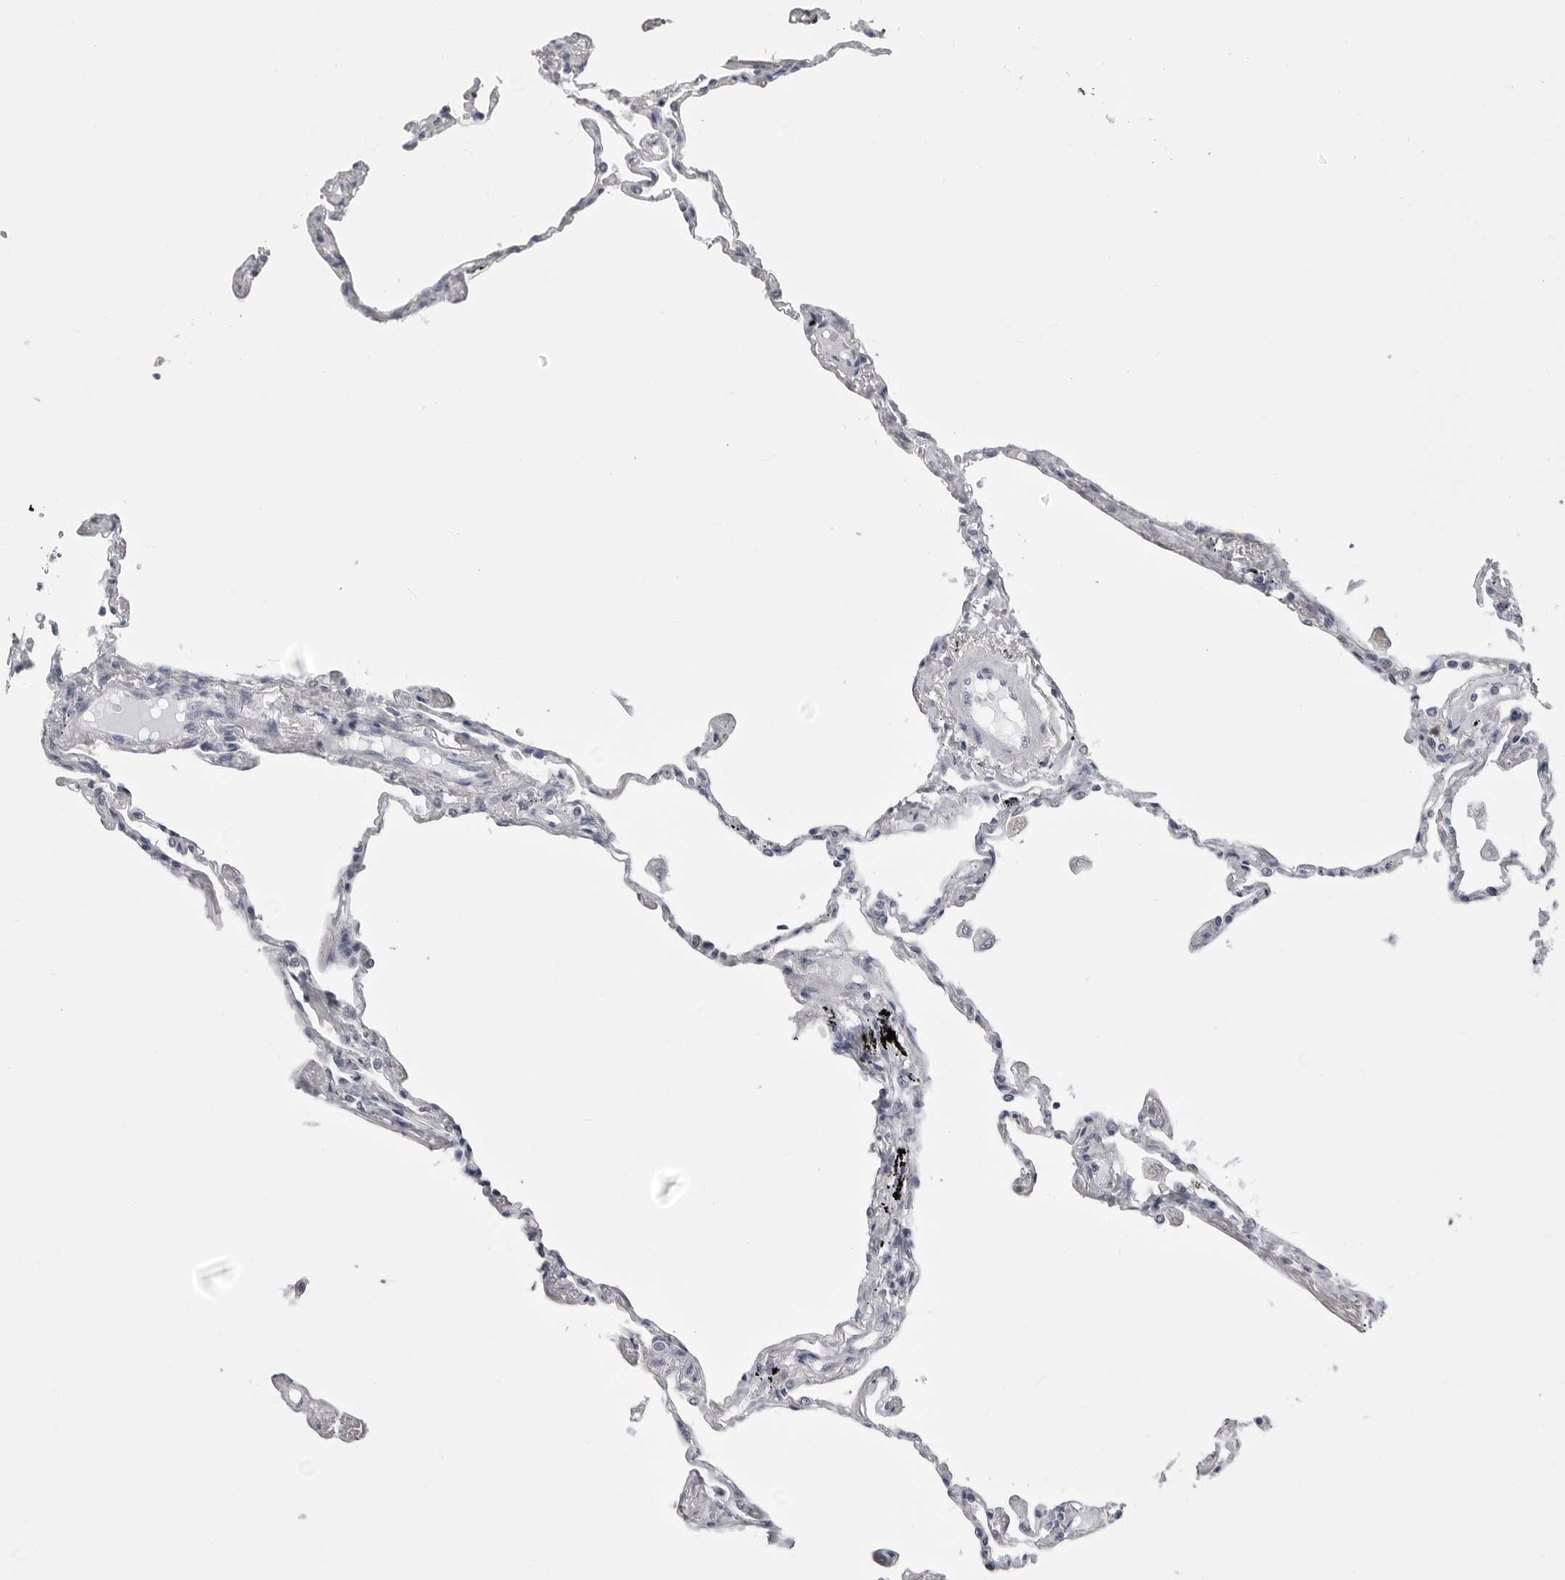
{"staining": {"intensity": "negative", "quantity": "none", "location": "none"}, "tissue": "lung", "cell_type": "Alveolar cells", "image_type": "normal", "snomed": [{"axis": "morphology", "description": "Normal tissue, NOS"}, {"axis": "topography", "description": "Lung"}], "caption": "There is no significant expression in alveolar cells of lung. The staining was performed using DAB to visualize the protein expression in brown, while the nuclei were stained in blue with hematoxylin (Magnification: 20x).", "gene": "FH", "patient": {"sex": "female", "age": 67}}